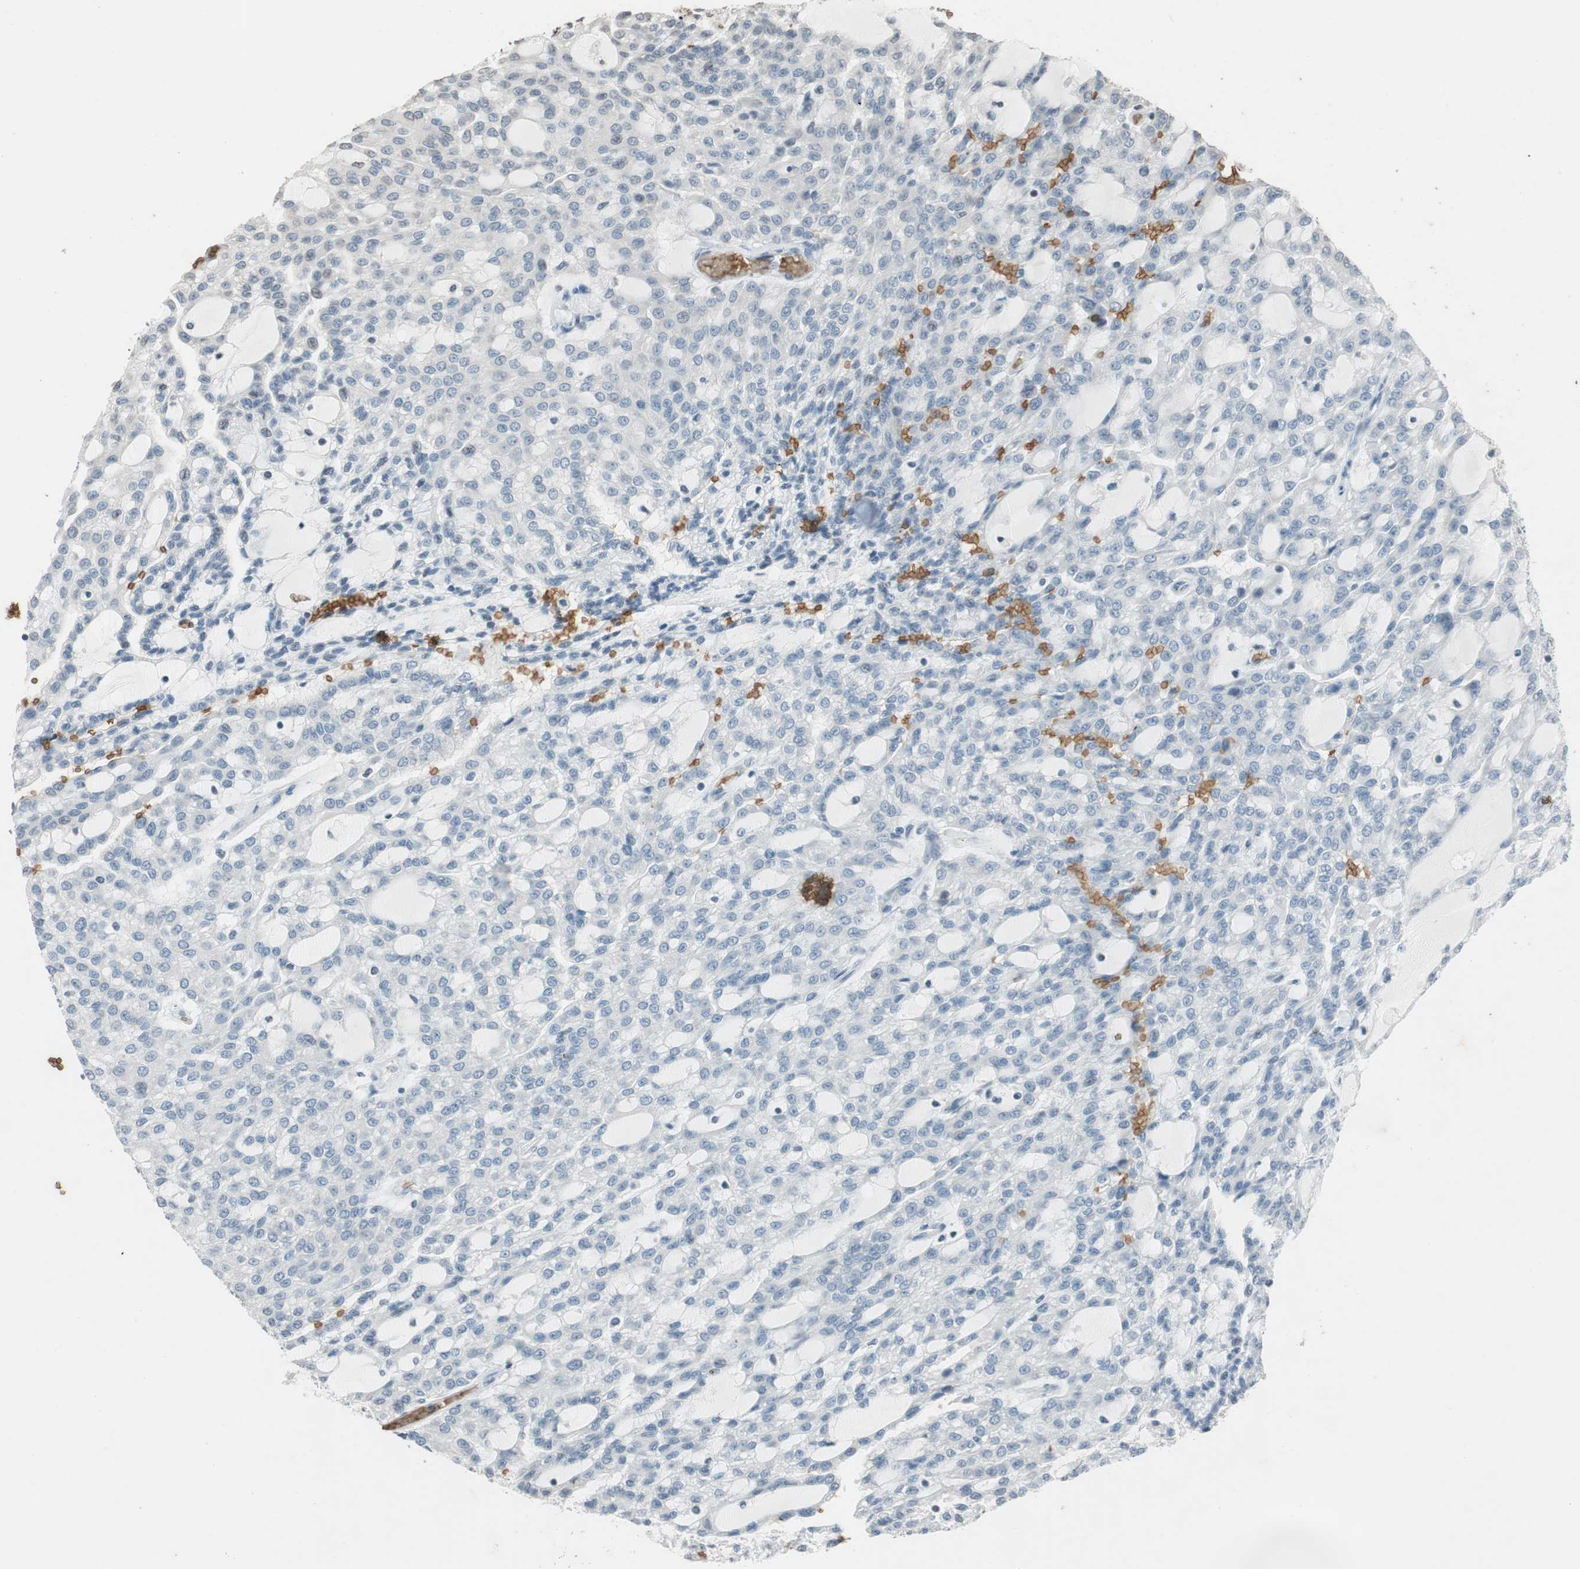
{"staining": {"intensity": "negative", "quantity": "none", "location": "none"}, "tissue": "renal cancer", "cell_type": "Tumor cells", "image_type": "cancer", "snomed": [{"axis": "morphology", "description": "Adenocarcinoma, NOS"}, {"axis": "topography", "description": "Kidney"}], "caption": "Human renal cancer stained for a protein using immunohistochemistry exhibits no expression in tumor cells.", "gene": "GYPC", "patient": {"sex": "male", "age": 63}}